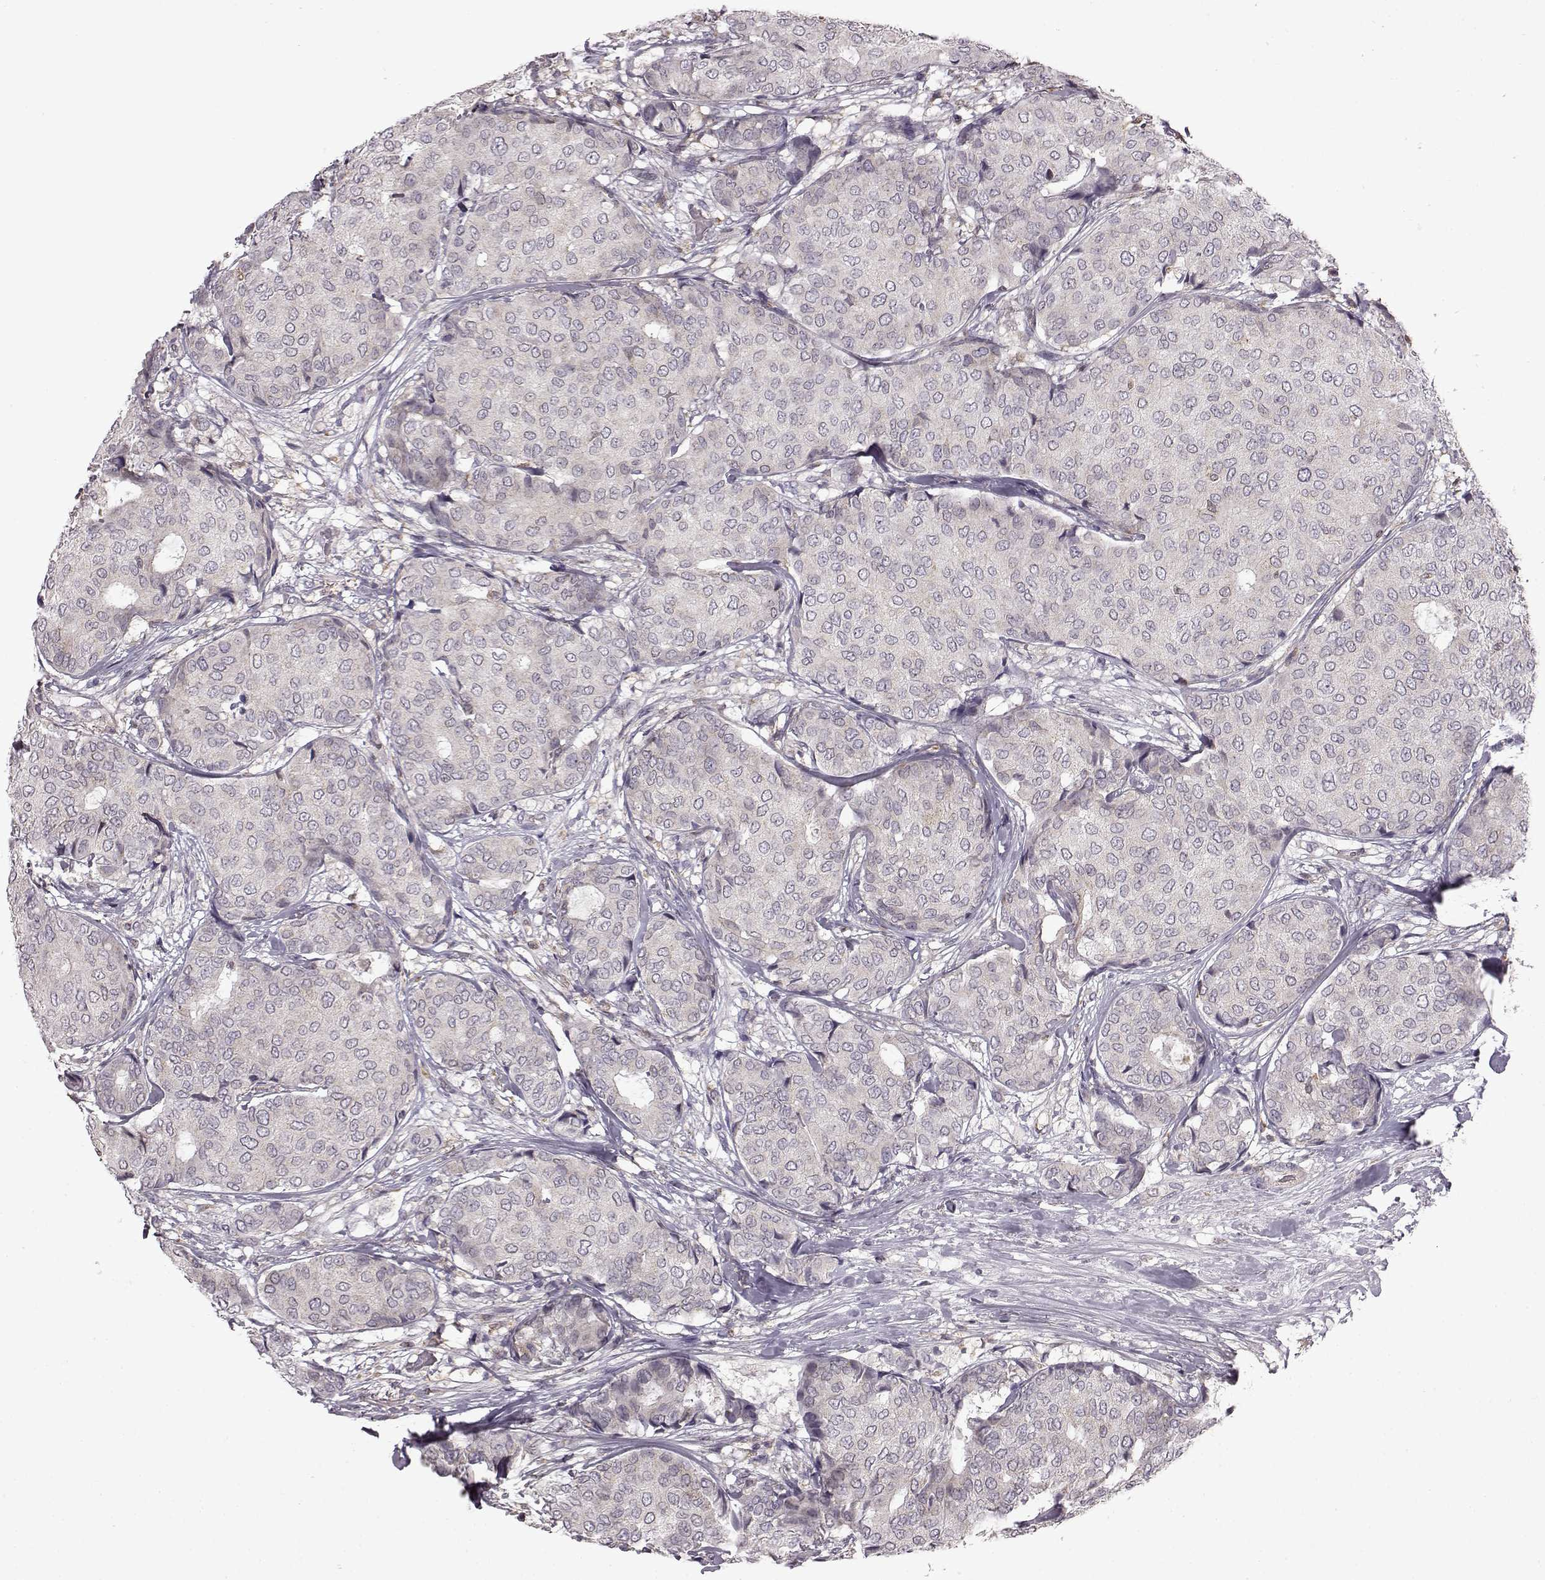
{"staining": {"intensity": "negative", "quantity": "none", "location": "none"}, "tissue": "breast cancer", "cell_type": "Tumor cells", "image_type": "cancer", "snomed": [{"axis": "morphology", "description": "Duct carcinoma"}, {"axis": "topography", "description": "Breast"}], "caption": "Immunohistochemical staining of human breast cancer reveals no significant expression in tumor cells. The staining was performed using DAB to visualize the protein expression in brown, while the nuclei were stained in blue with hematoxylin (Magnification: 20x).", "gene": "B3GNT6", "patient": {"sex": "female", "age": 75}}